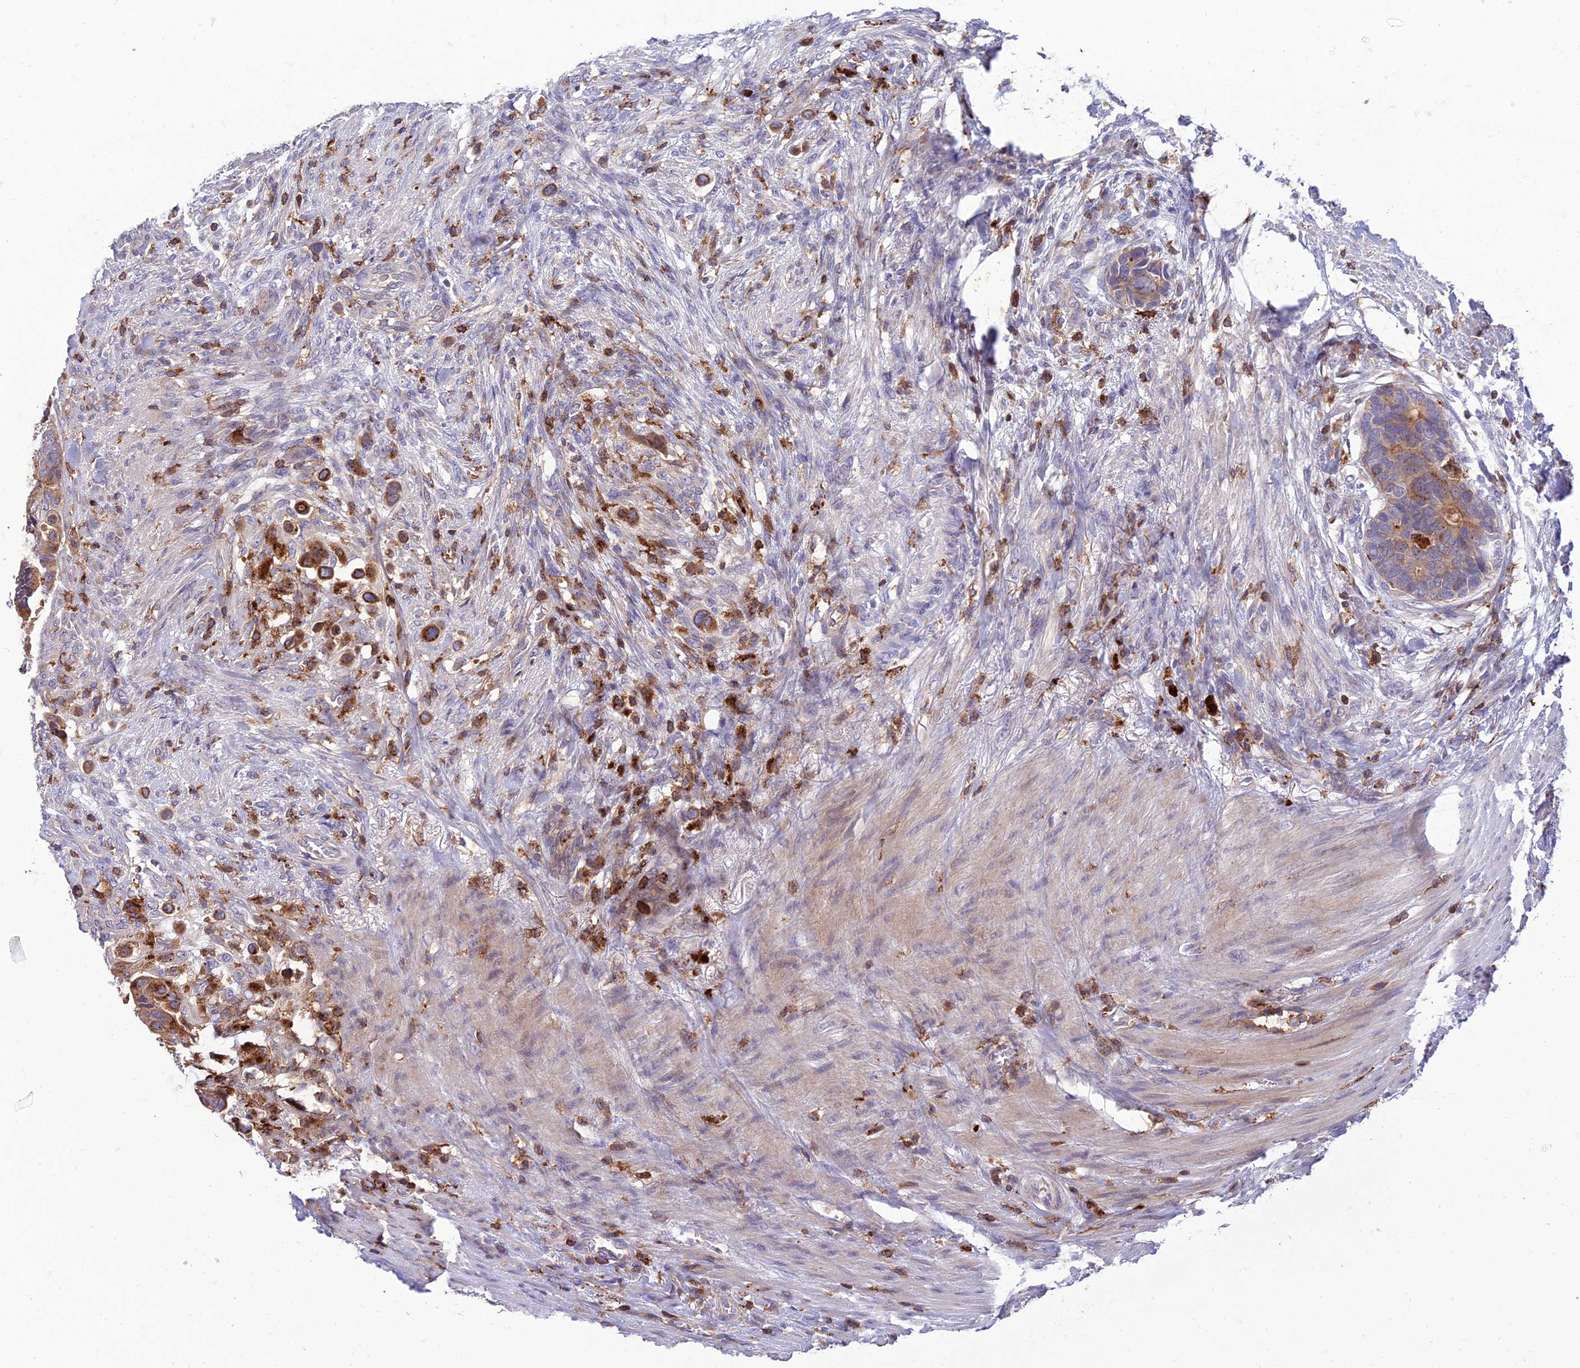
{"staining": {"intensity": "moderate", "quantity": ">75%", "location": "cytoplasmic/membranous"}, "tissue": "colorectal cancer", "cell_type": "Tumor cells", "image_type": "cancer", "snomed": [{"axis": "morphology", "description": "Adenocarcinoma, NOS"}, {"axis": "topography", "description": "Rectum"}], "caption": "High-power microscopy captured an IHC photomicrograph of colorectal cancer, revealing moderate cytoplasmic/membranous expression in about >75% of tumor cells. (DAB (3,3'-diaminobenzidine) IHC, brown staining for protein, blue staining for nuclei).", "gene": "IRAK3", "patient": {"sex": "female", "age": 78}}